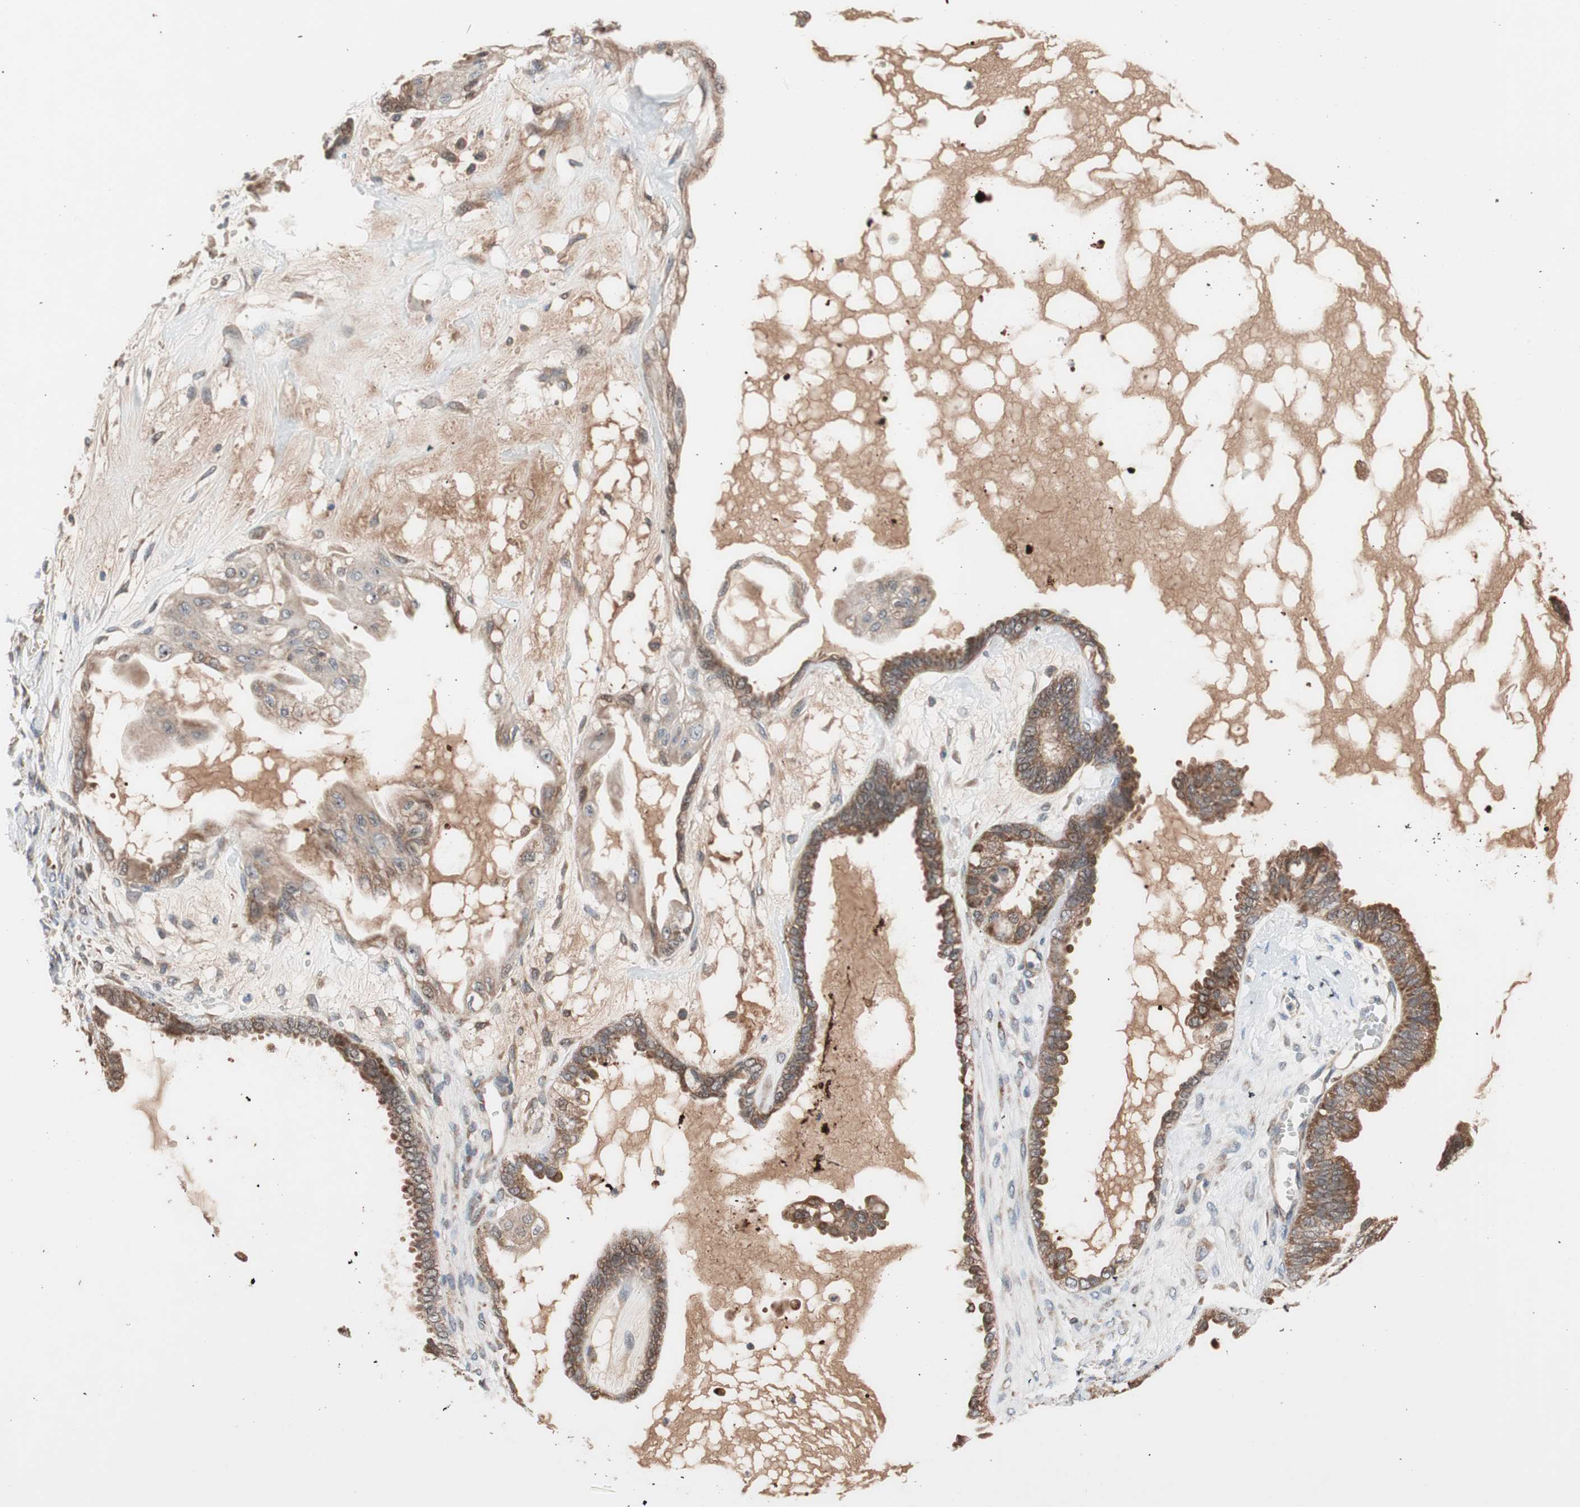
{"staining": {"intensity": "strong", "quantity": ">75%", "location": "cytoplasmic/membranous"}, "tissue": "ovarian cancer", "cell_type": "Tumor cells", "image_type": "cancer", "snomed": [{"axis": "morphology", "description": "Carcinoma, NOS"}, {"axis": "morphology", "description": "Carcinoma, endometroid"}, {"axis": "topography", "description": "Ovary"}], "caption": "IHC staining of ovarian cancer, which reveals high levels of strong cytoplasmic/membranous staining in approximately >75% of tumor cells indicating strong cytoplasmic/membranous protein staining. The staining was performed using DAB (brown) for protein detection and nuclei were counterstained in hematoxylin (blue).", "gene": "HMBS", "patient": {"sex": "female", "age": 50}}